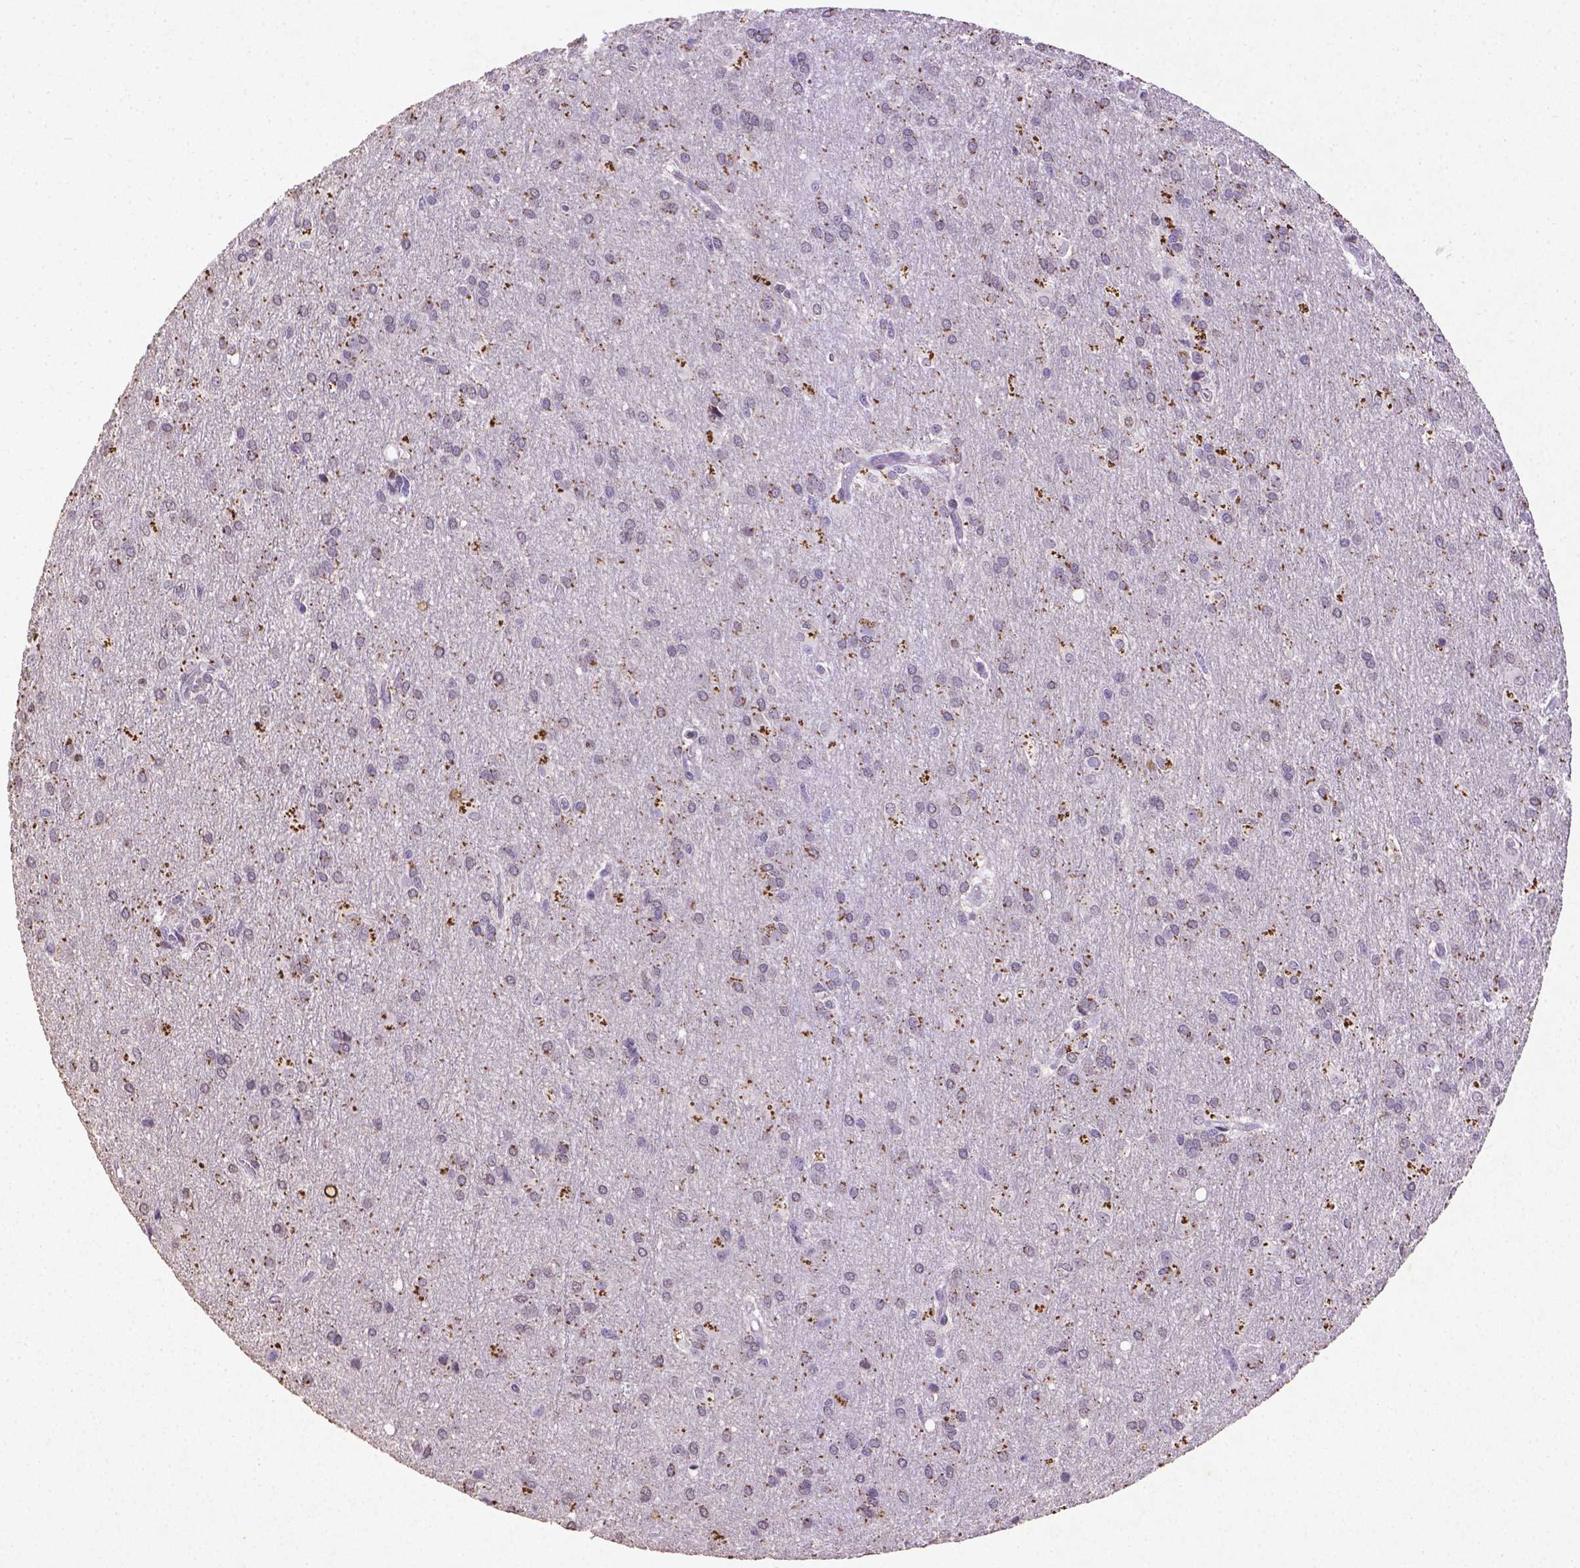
{"staining": {"intensity": "negative", "quantity": "none", "location": "none"}, "tissue": "glioma", "cell_type": "Tumor cells", "image_type": "cancer", "snomed": [{"axis": "morphology", "description": "Glioma, malignant, High grade"}, {"axis": "topography", "description": "Brain"}], "caption": "Immunohistochemistry (IHC) of human malignant high-grade glioma exhibits no staining in tumor cells.", "gene": "CDKN1A", "patient": {"sex": "male", "age": 68}}